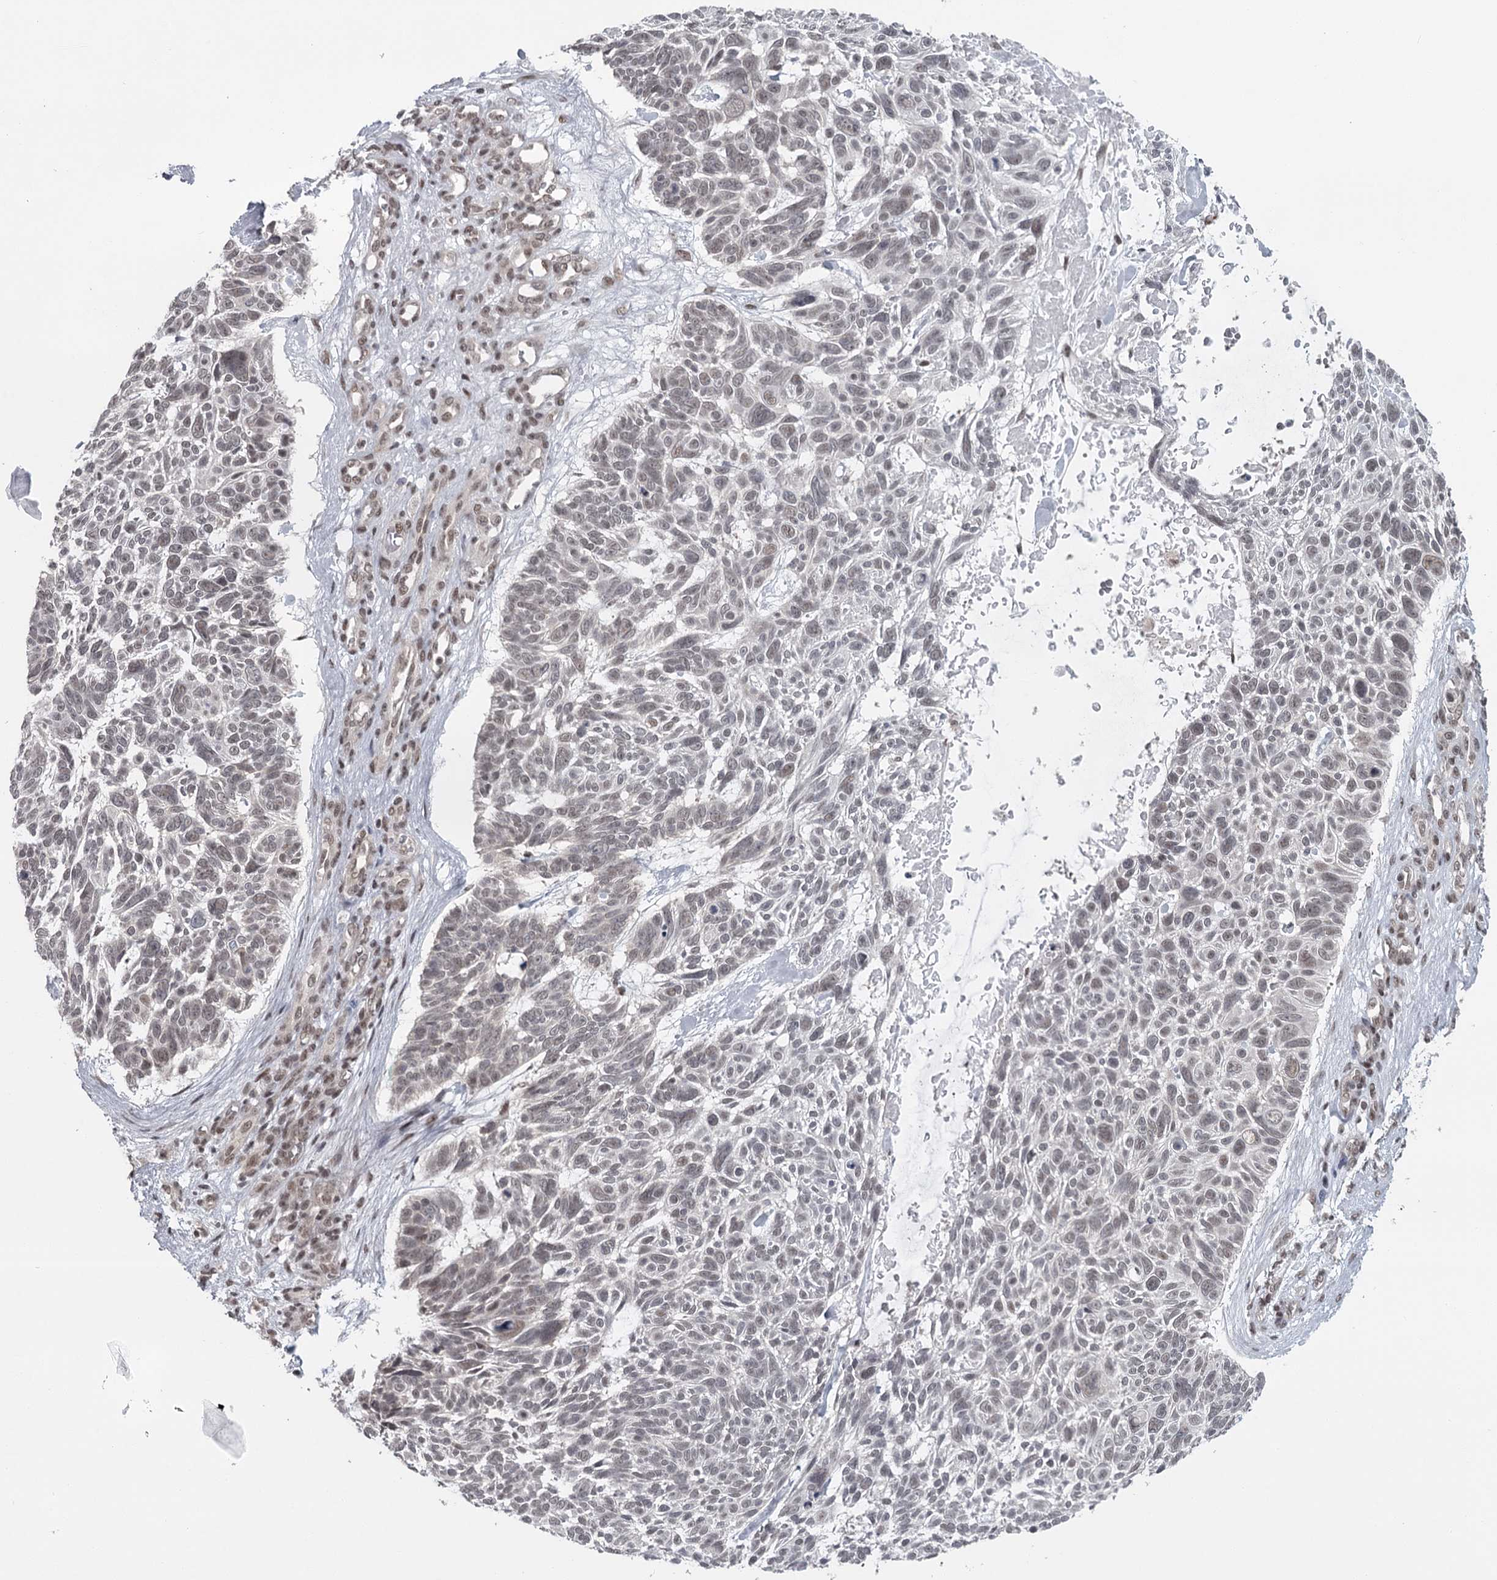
{"staining": {"intensity": "weak", "quantity": ">75%", "location": "nuclear"}, "tissue": "skin cancer", "cell_type": "Tumor cells", "image_type": "cancer", "snomed": [{"axis": "morphology", "description": "Basal cell carcinoma"}, {"axis": "topography", "description": "Skin"}], "caption": "IHC image of human skin cancer stained for a protein (brown), which displays low levels of weak nuclear staining in approximately >75% of tumor cells.", "gene": "FAM13C", "patient": {"sex": "male", "age": 88}}